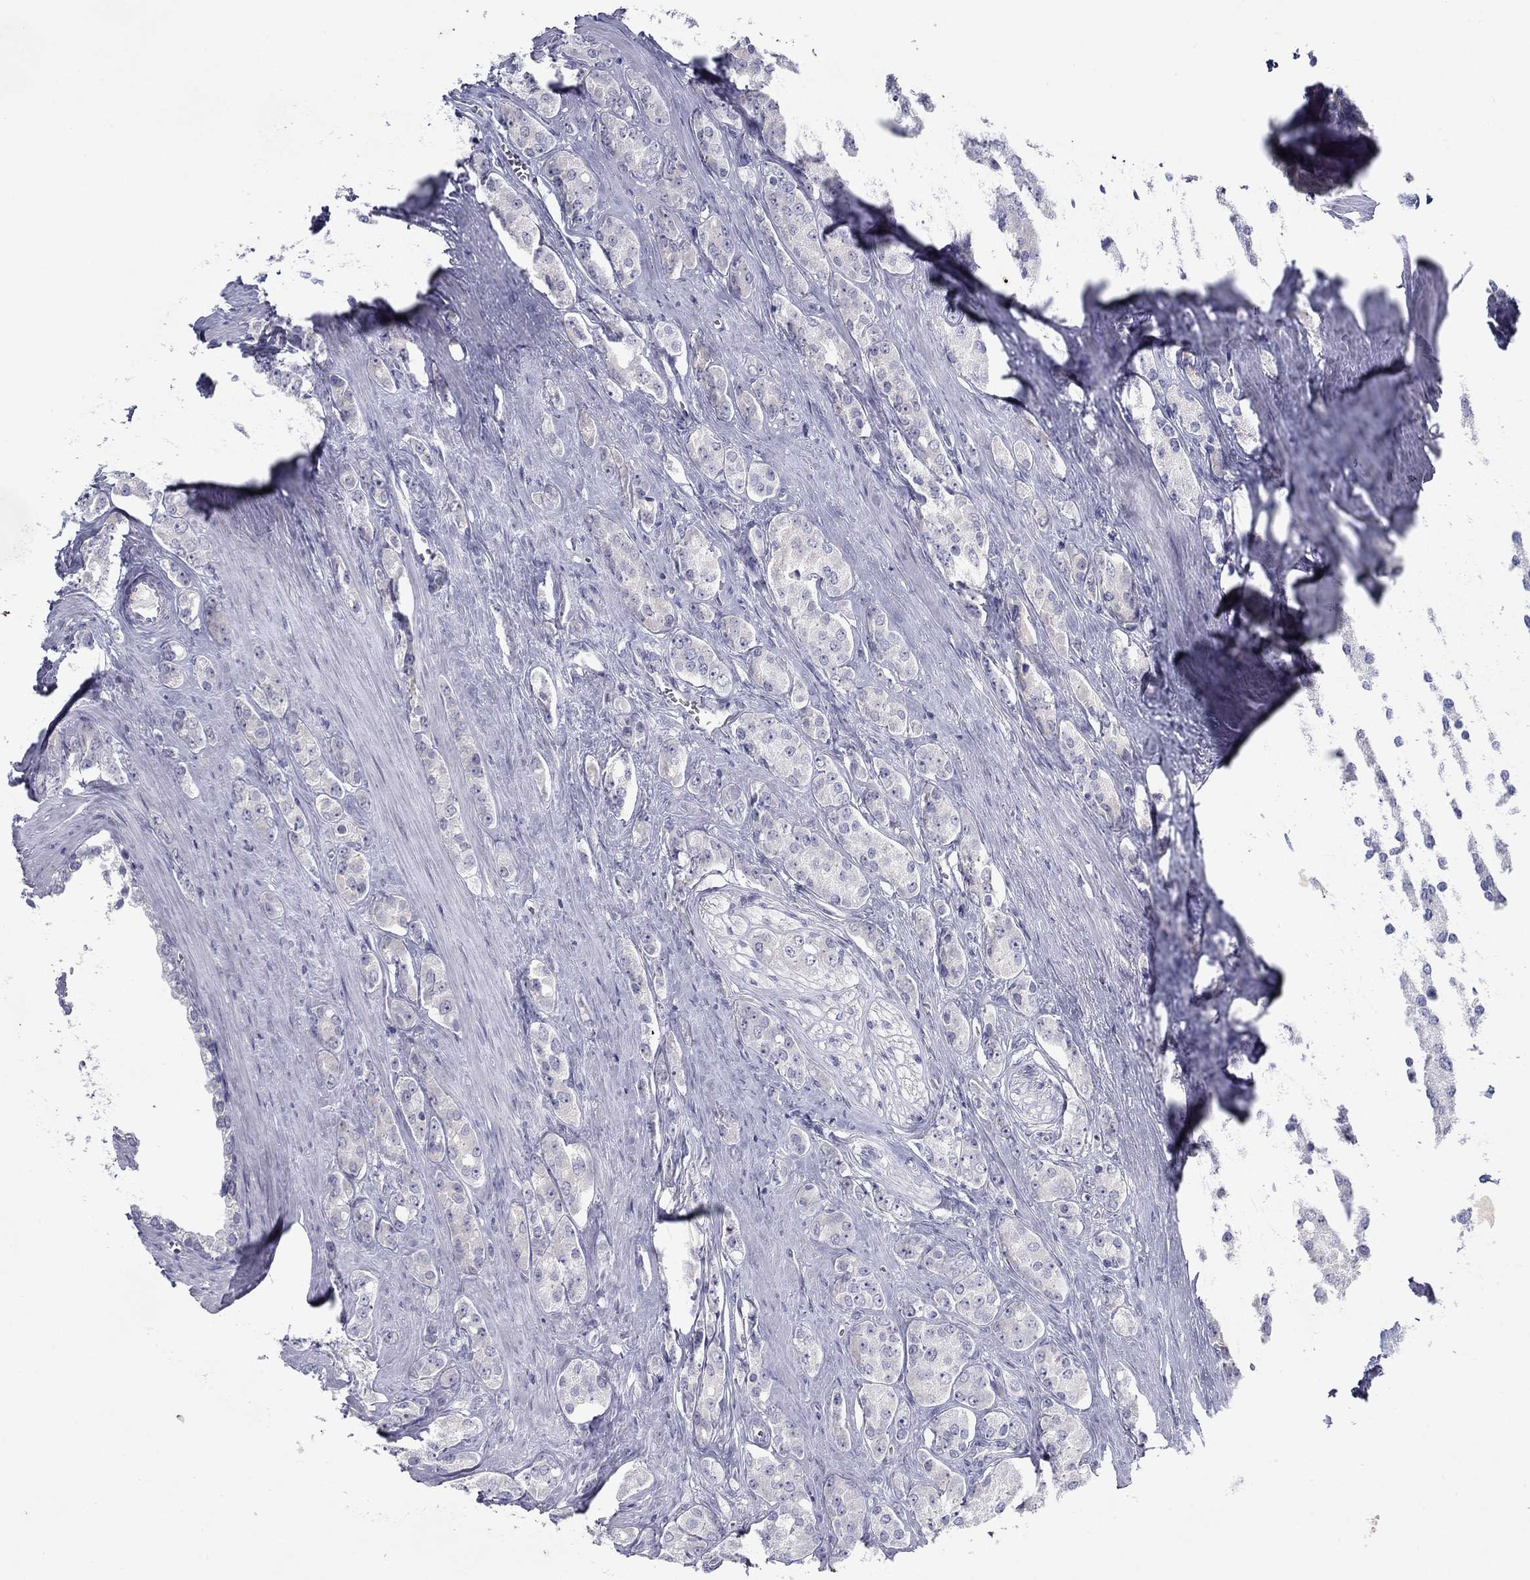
{"staining": {"intensity": "negative", "quantity": "none", "location": "none"}, "tissue": "prostate cancer", "cell_type": "Tumor cells", "image_type": "cancer", "snomed": [{"axis": "morphology", "description": "Adenocarcinoma, NOS"}, {"axis": "topography", "description": "Prostate"}], "caption": "A histopathology image of human prostate cancer is negative for staining in tumor cells.", "gene": "PLS1", "patient": {"sex": "male", "age": 67}}